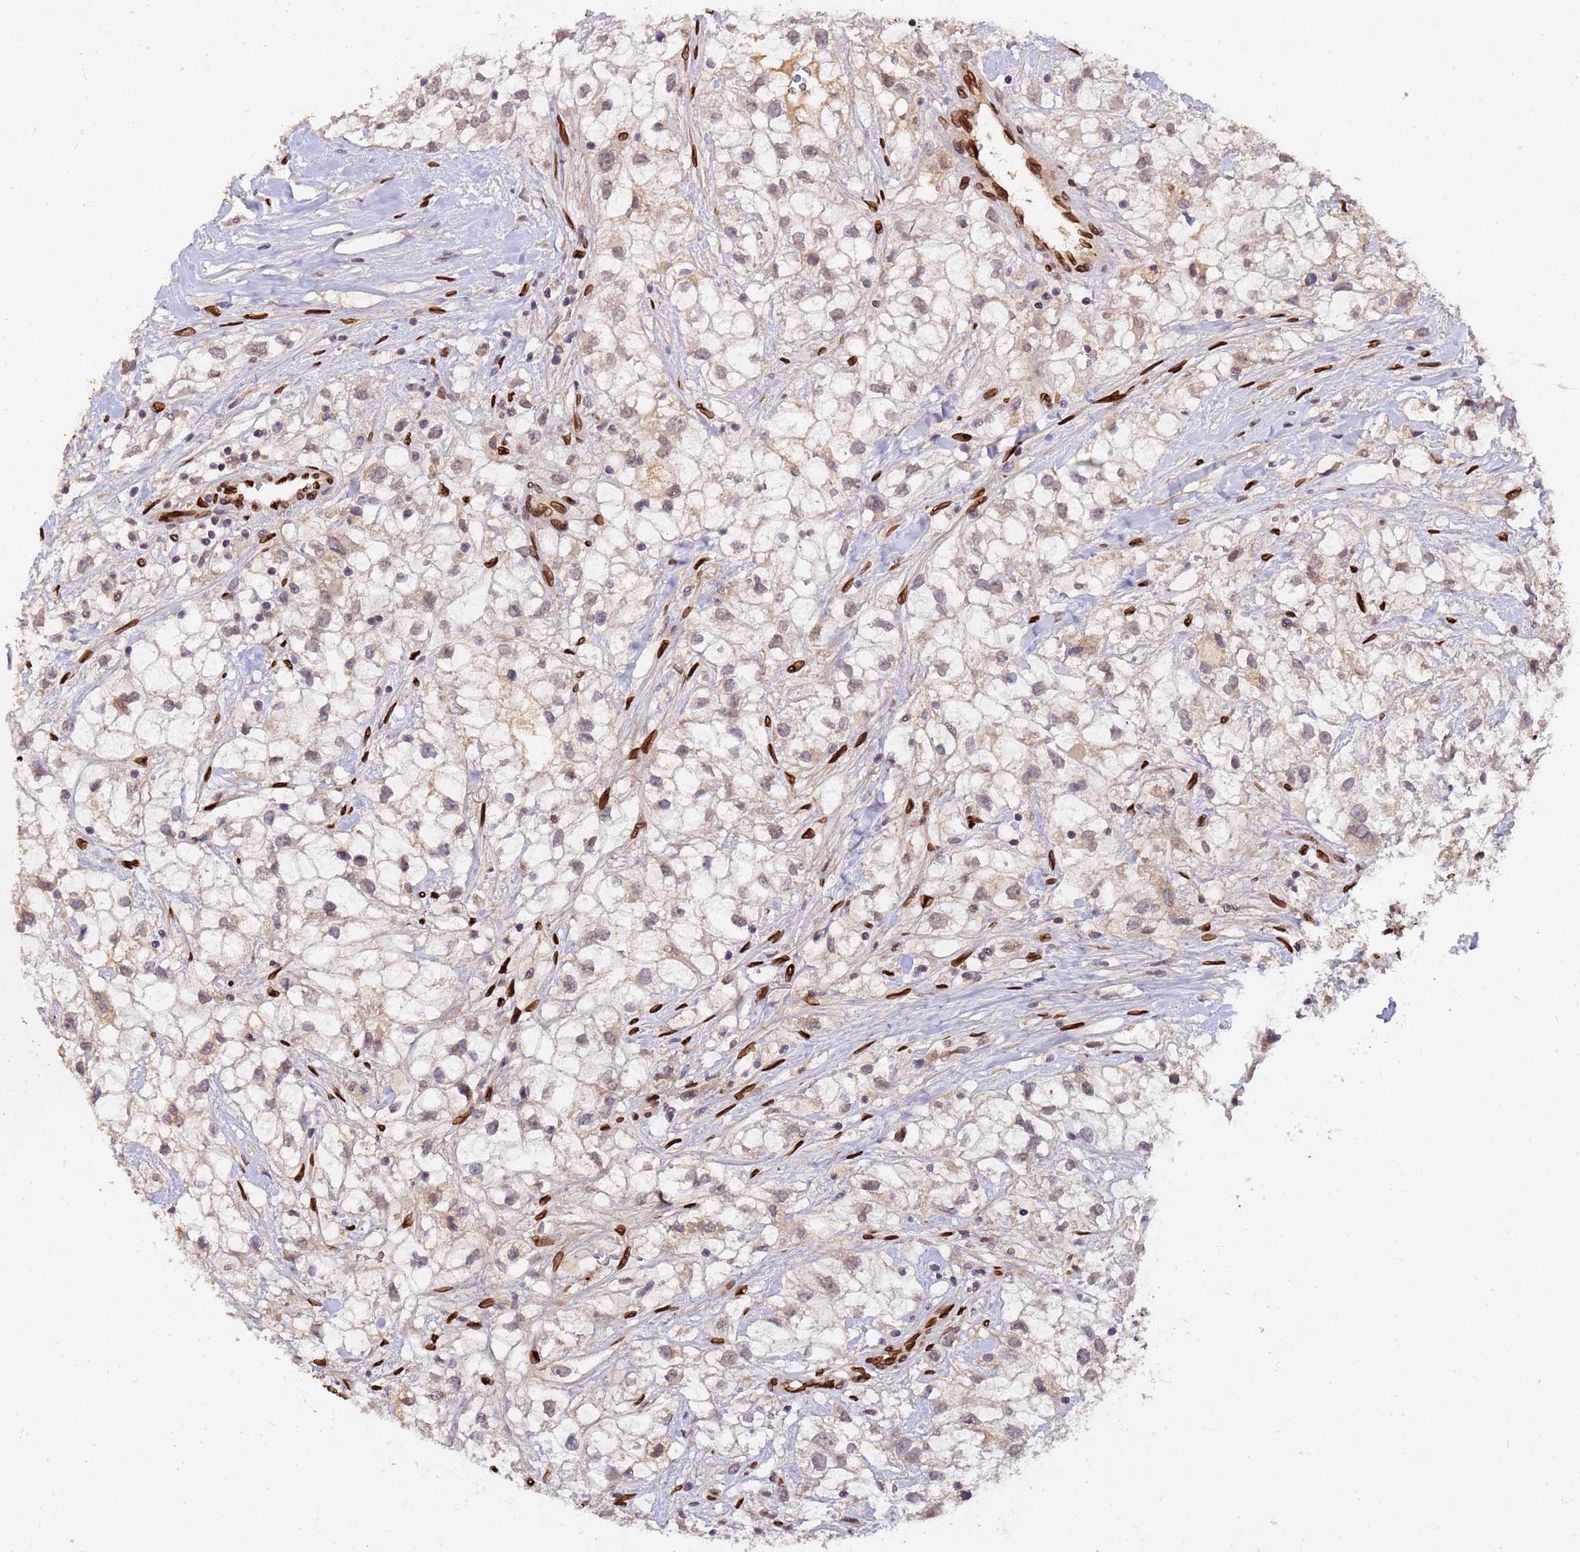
{"staining": {"intensity": "weak", "quantity": "<25%", "location": "cytoplasmic/membranous,nuclear"}, "tissue": "renal cancer", "cell_type": "Tumor cells", "image_type": "cancer", "snomed": [{"axis": "morphology", "description": "Adenocarcinoma, NOS"}, {"axis": "topography", "description": "Kidney"}], "caption": "An IHC photomicrograph of renal cancer (adenocarcinoma) is shown. There is no staining in tumor cells of renal cancer (adenocarcinoma).", "gene": "GPR135", "patient": {"sex": "male", "age": 59}}